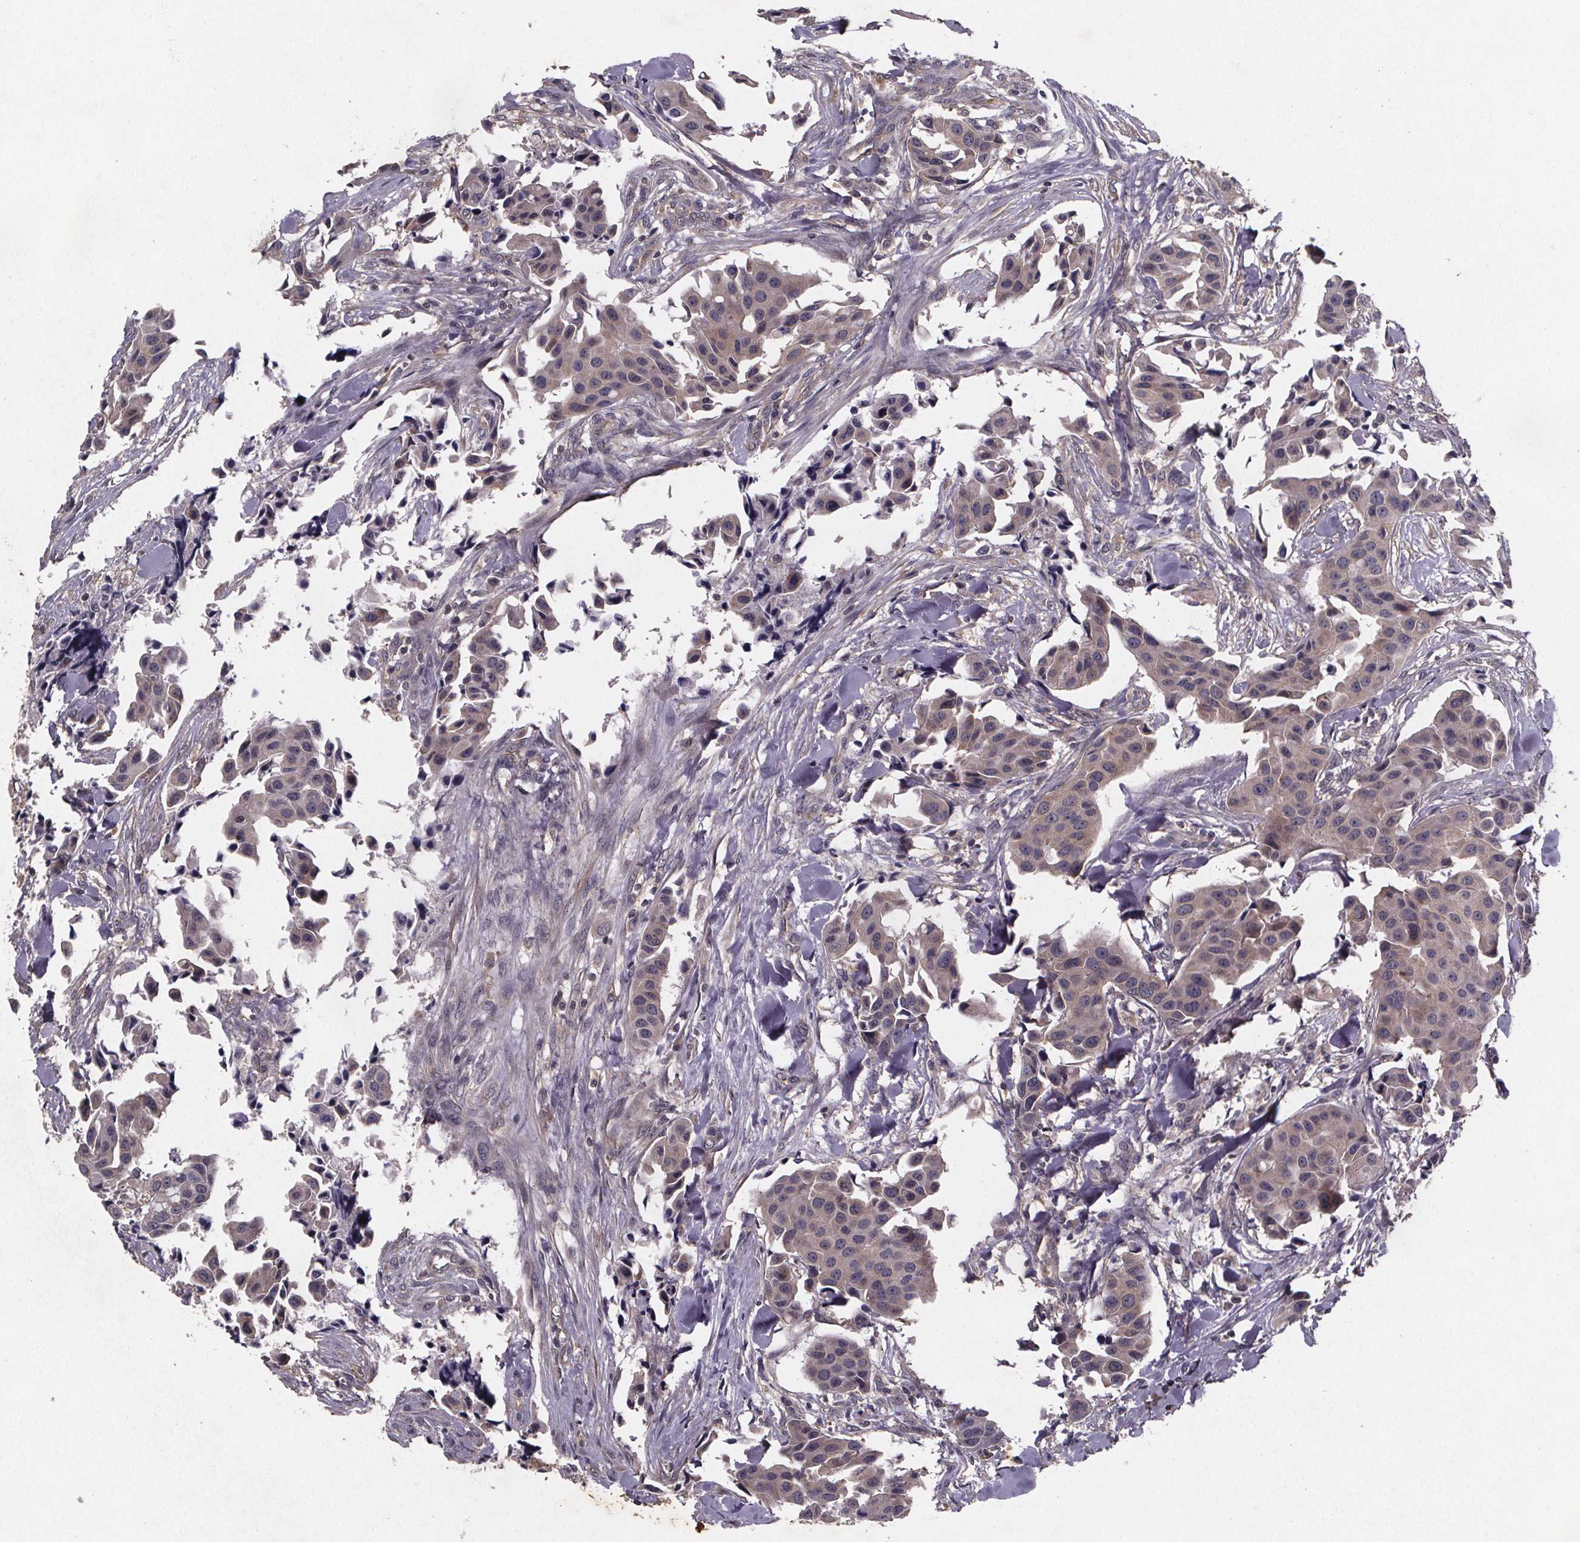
{"staining": {"intensity": "weak", "quantity": "25%-75%", "location": "cytoplasmic/membranous"}, "tissue": "head and neck cancer", "cell_type": "Tumor cells", "image_type": "cancer", "snomed": [{"axis": "morphology", "description": "Adenocarcinoma, NOS"}, {"axis": "topography", "description": "Head-Neck"}], "caption": "Protein expression analysis of head and neck cancer (adenocarcinoma) shows weak cytoplasmic/membranous positivity in approximately 25%-75% of tumor cells.", "gene": "PIERCE2", "patient": {"sex": "male", "age": 76}}